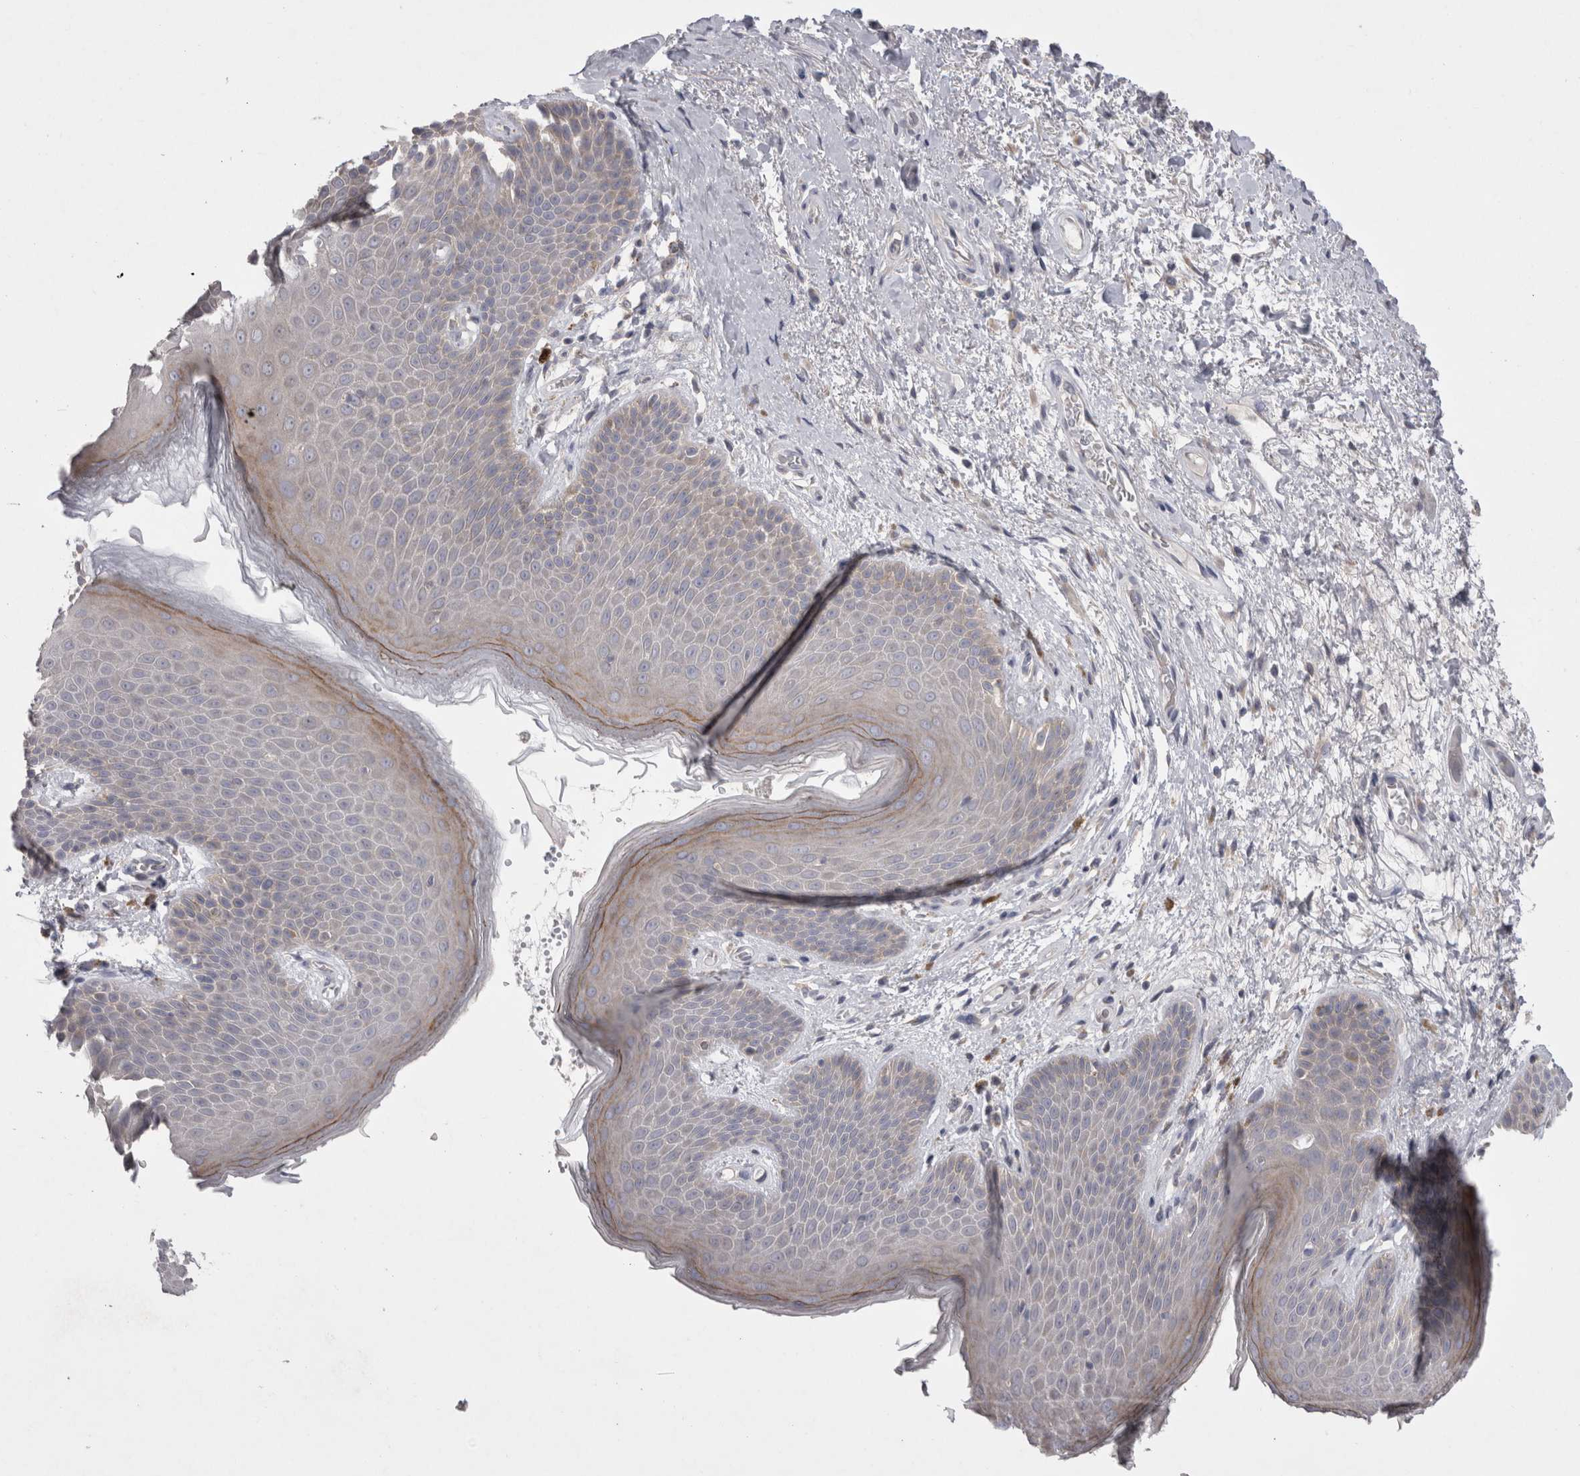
{"staining": {"intensity": "weak", "quantity": "<25%", "location": "cytoplasmic/membranous"}, "tissue": "skin", "cell_type": "Epidermal cells", "image_type": "normal", "snomed": [{"axis": "morphology", "description": "Normal tissue, NOS"}, {"axis": "topography", "description": "Anal"}], "caption": "Epidermal cells are negative for protein expression in unremarkable human skin. (Brightfield microscopy of DAB (3,3'-diaminobenzidine) immunohistochemistry (IHC) at high magnification).", "gene": "LRRC40", "patient": {"sex": "male", "age": 74}}